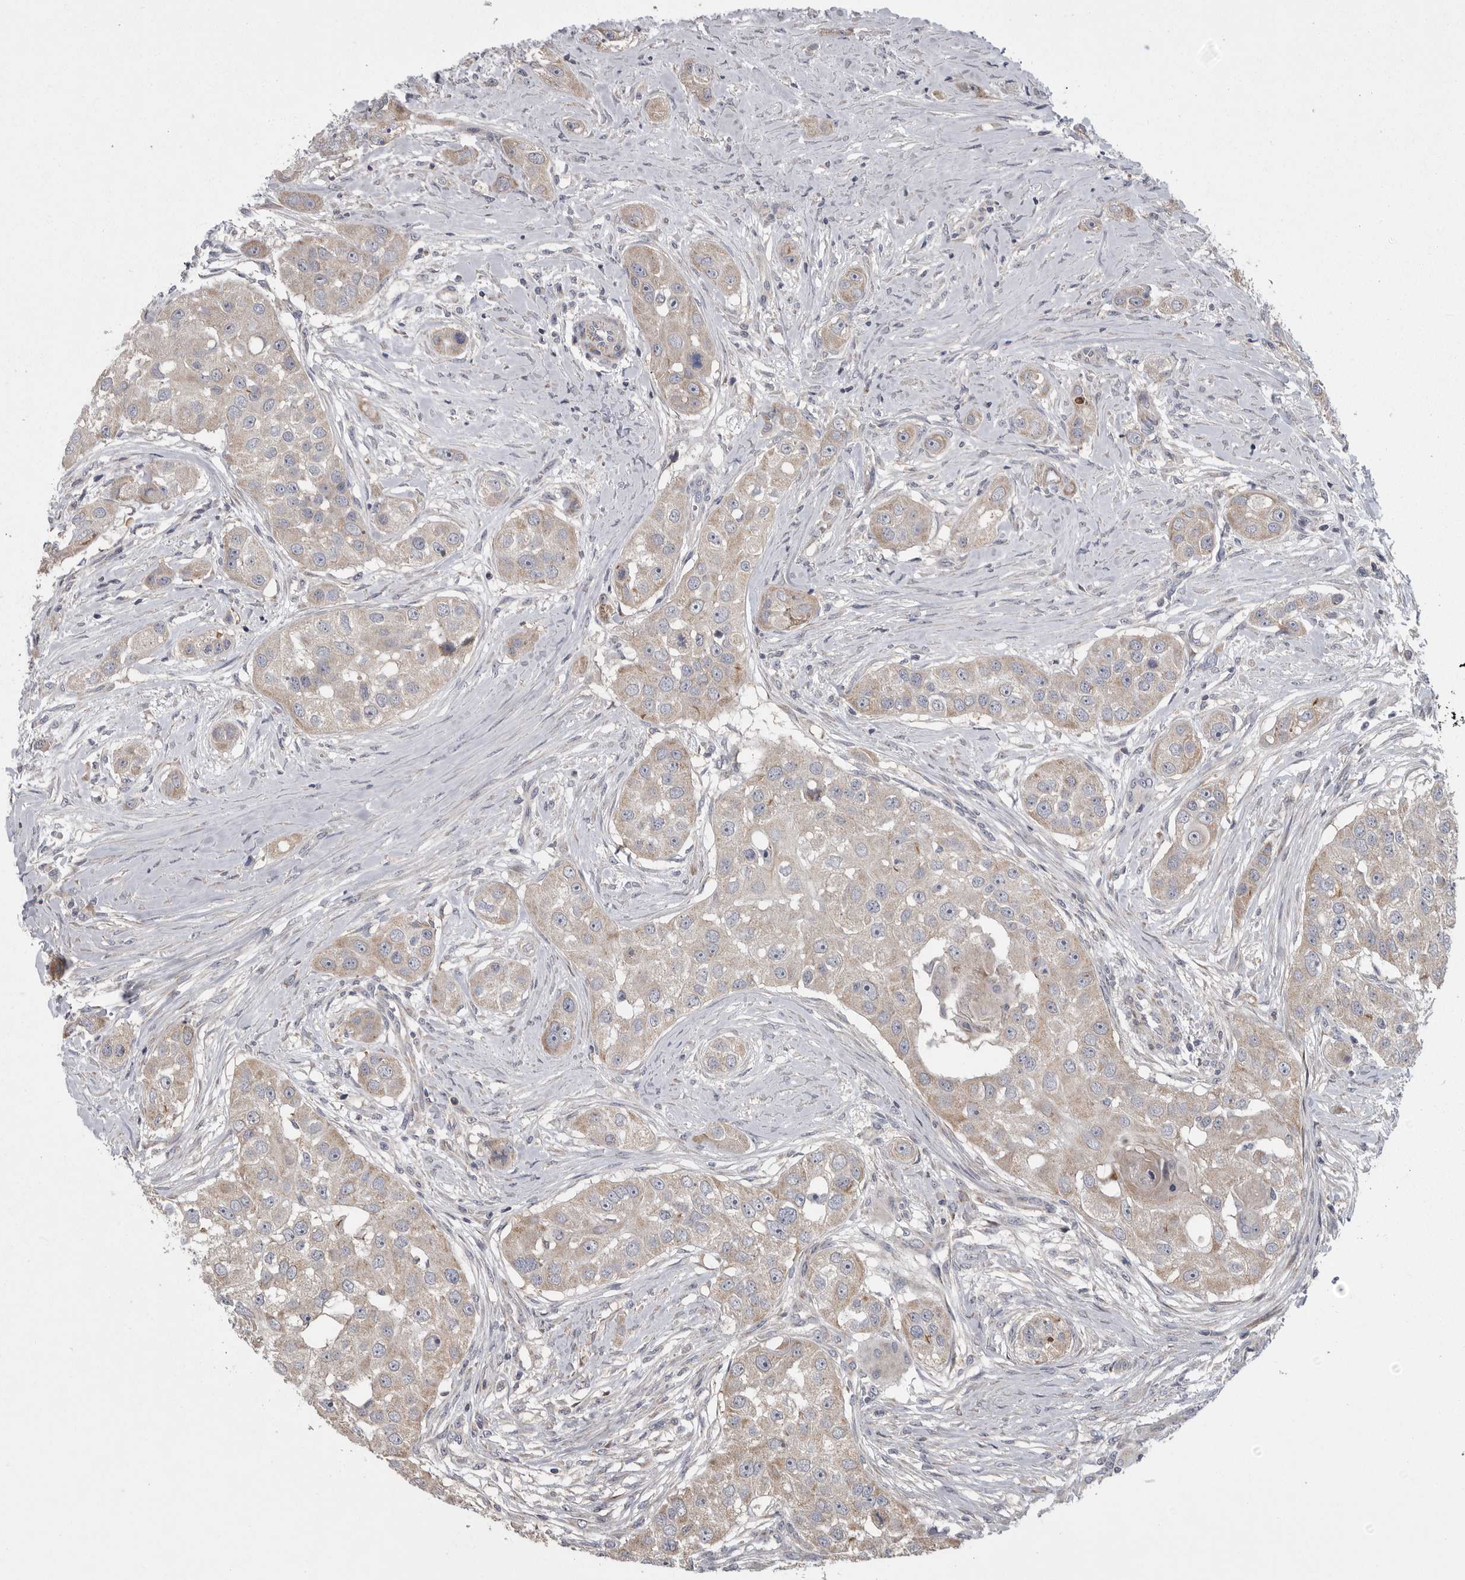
{"staining": {"intensity": "weak", "quantity": "25%-75%", "location": "cytoplasmic/membranous"}, "tissue": "head and neck cancer", "cell_type": "Tumor cells", "image_type": "cancer", "snomed": [{"axis": "morphology", "description": "Normal tissue, NOS"}, {"axis": "morphology", "description": "Squamous cell carcinoma, NOS"}, {"axis": "topography", "description": "Skeletal muscle"}, {"axis": "topography", "description": "Head-Neck"}], "caption": "There is low levels of weak cytoplasmic/membranous expression in tumor cells of squamous cell carcinoma (head and neck), as demonstrated by immunohistochemical staining (brown color).", "gene": "CRP", "patient": {"sex": "male", "age": 51}}